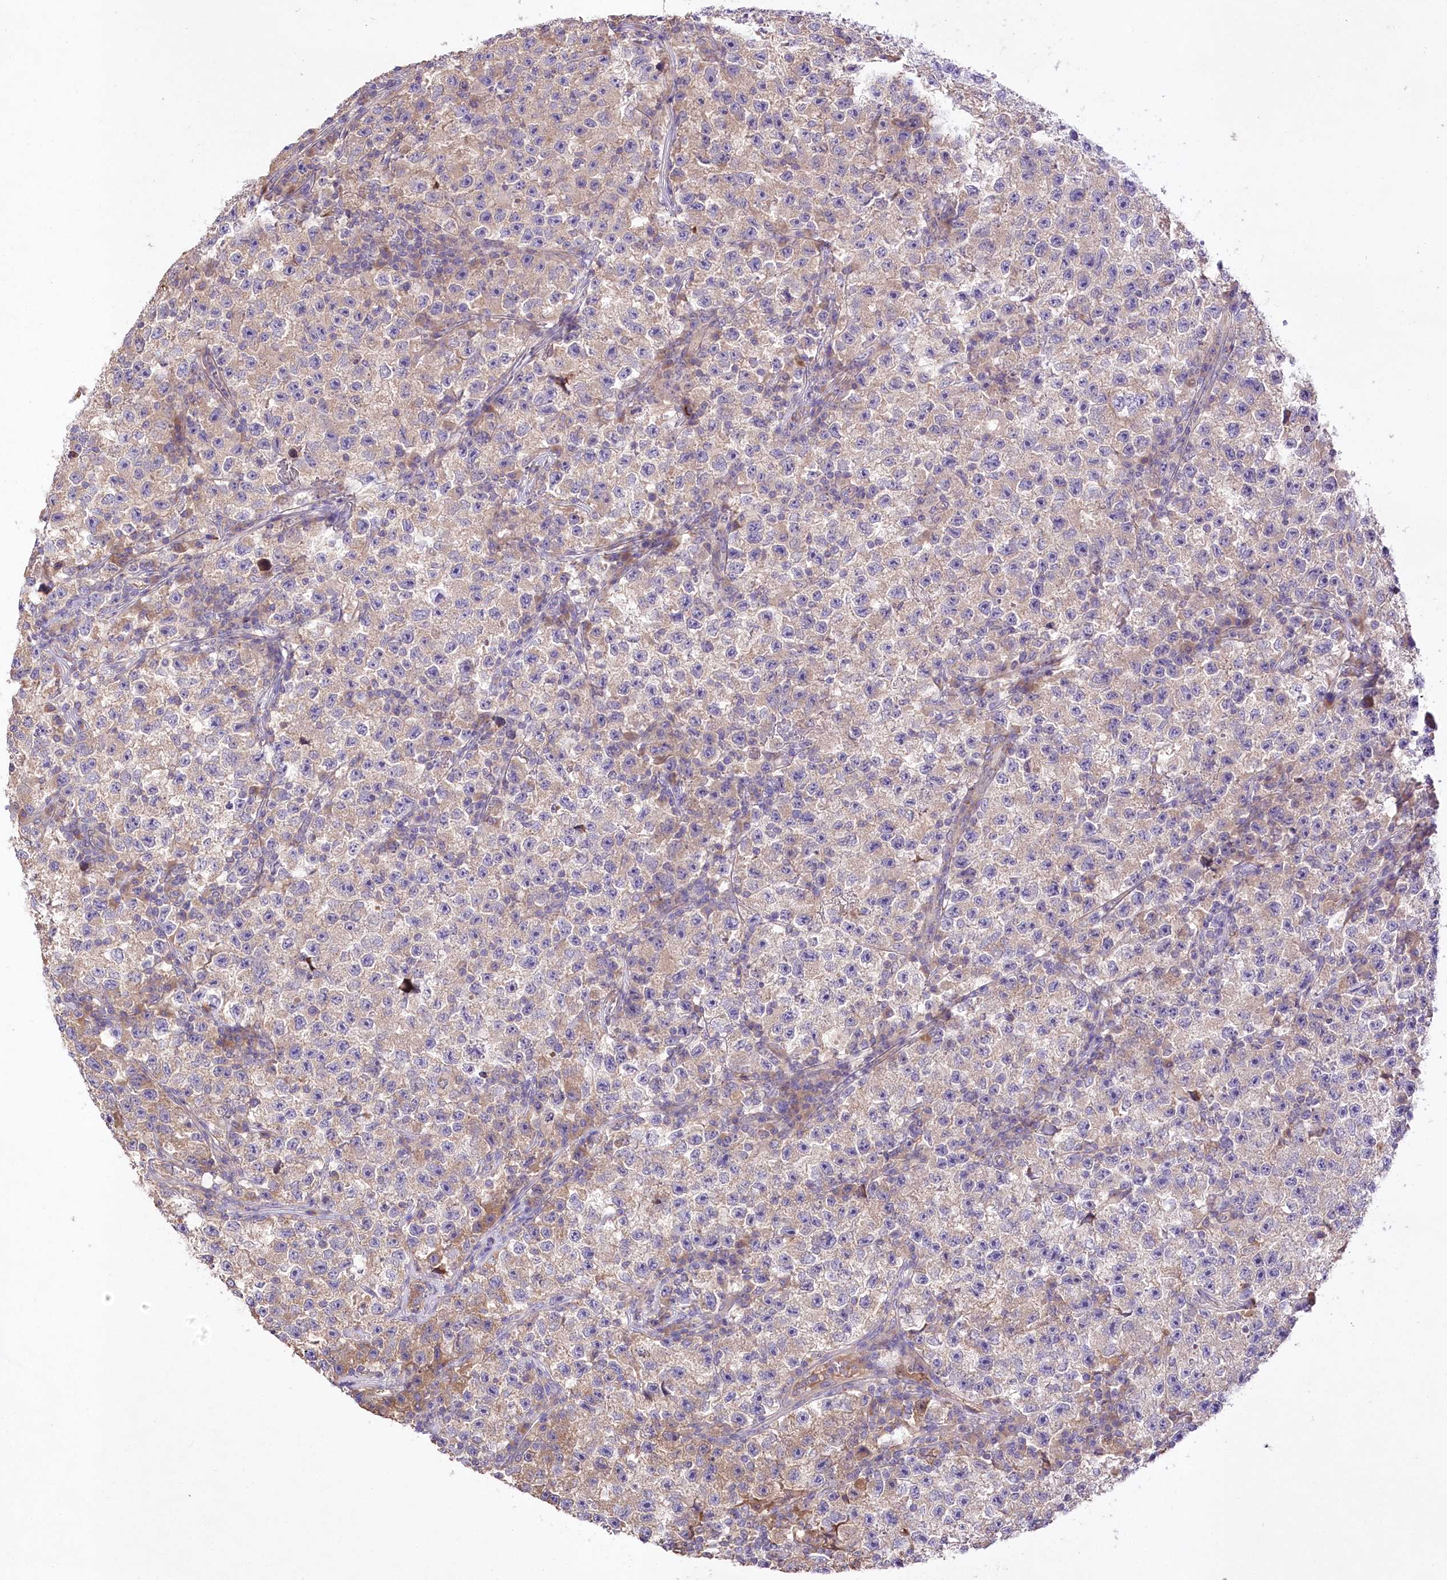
{"staining": {"intensity": "negative", "quantity": "none", "location": "none"}, "tissue": "testis cancer", "cell_type": "Tumor cells", "image_type": "cancer", "snomed": [{"axis": "morphology", "description": "Seminoma, NOS"}, {"axis": "topography", "description": "Testis"}], "caption": "This is an IHC image of human testis cancer. There is no positivity in tumor cells.", "gene": "PBLD", "patient": {"sex": "male", "age": 22}}